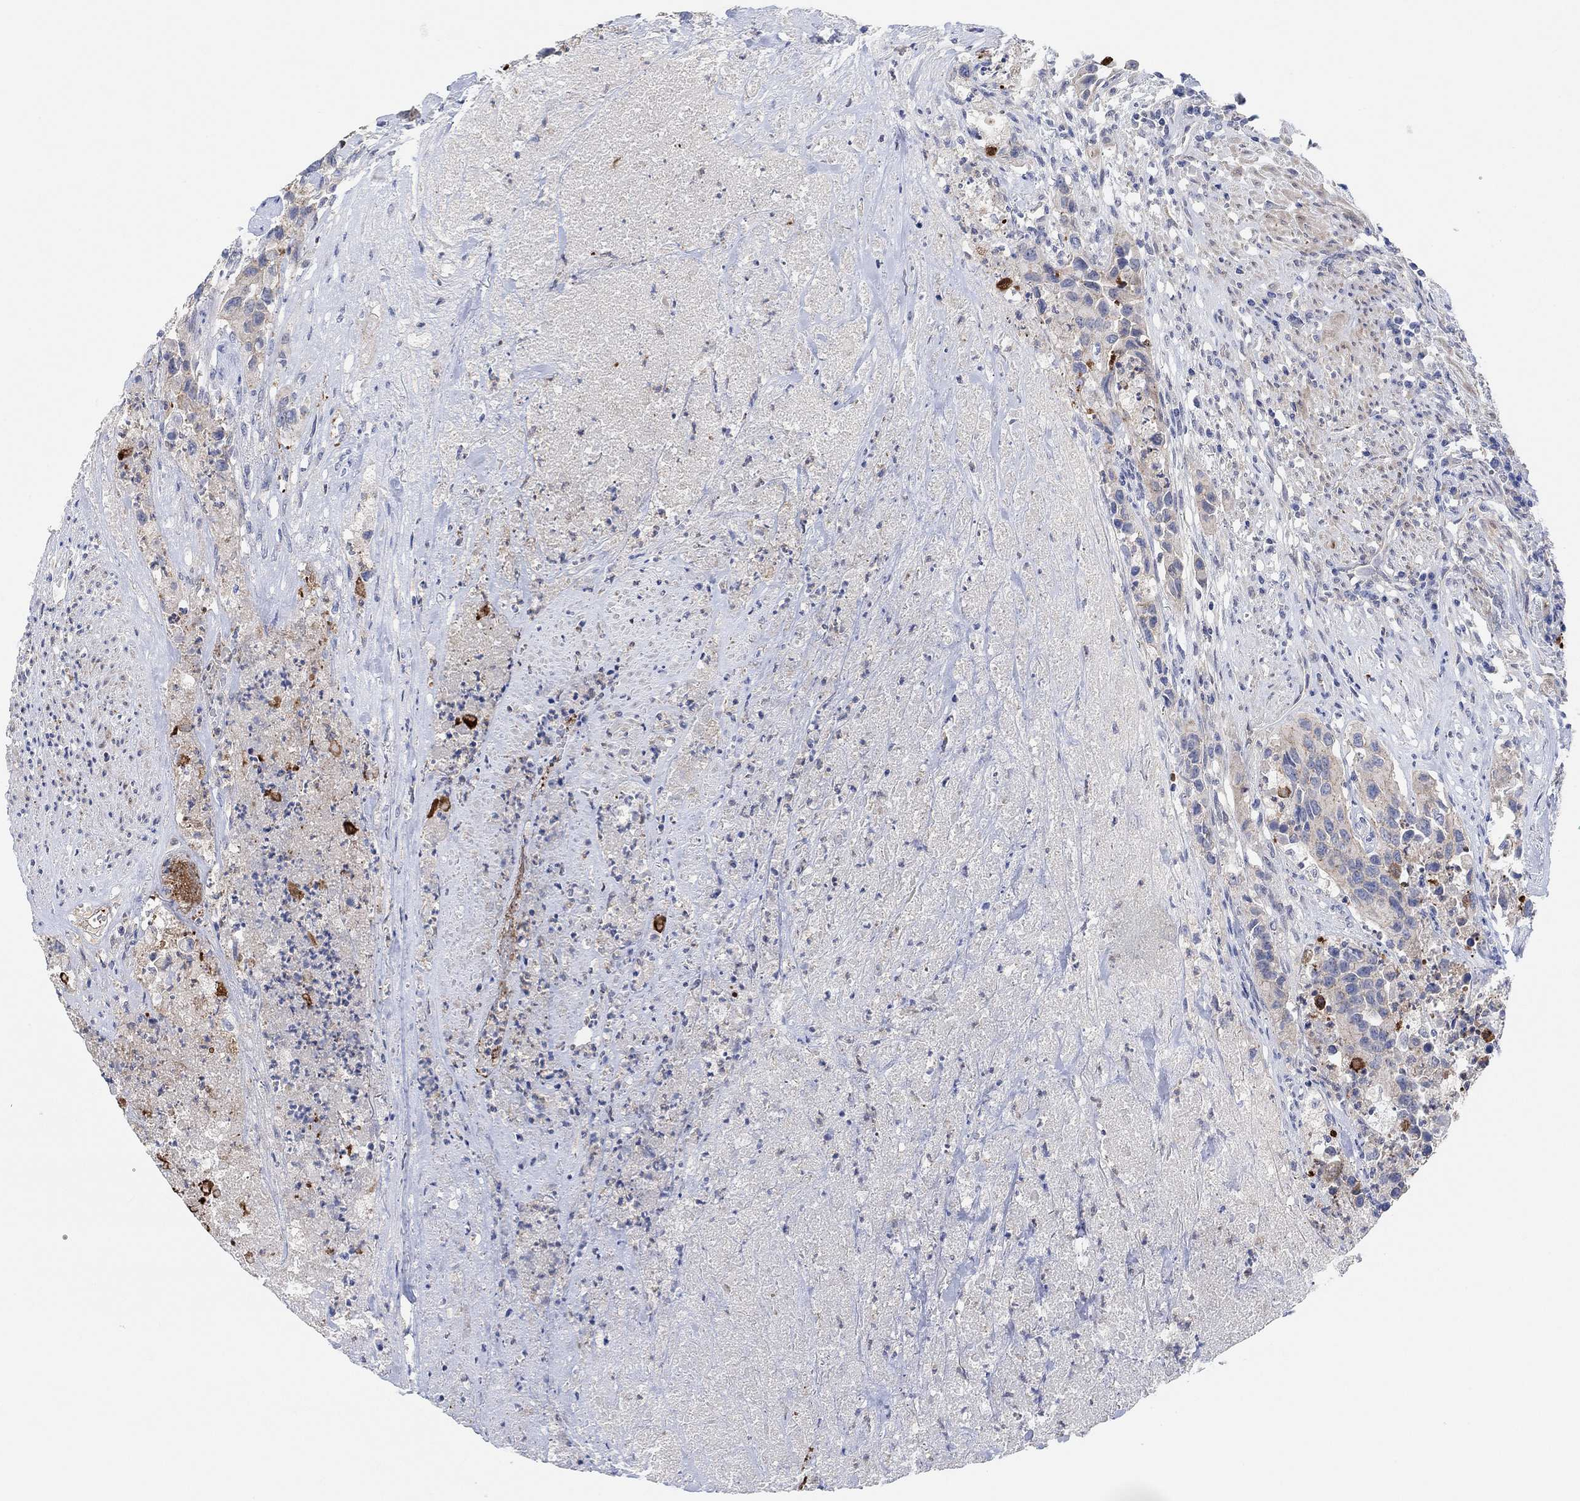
{"staining": {"intensity": "weak", "quantity": ">75%", "location": "cytoplasmic/membranous"}, "tissue": "urothelial cancer", "cell_type": "Tumor cells", "image_type": "cancer", "snomed": [{"axis": "morphology", "description": "Urothelial carcinoma, High grade"}, {"axis": "topography", "description": "Urinary bladder"}], "caption": "IHC (DAB (3,3'-diaminobenzidine)) staining of urothelial carcinoma (high-grade) displays weak cytoplasmic/membranous protein positivity in about >75% of tumor cells.", "gene": "PMFBP1", "patient": {"sex": "female", "age": 73}}